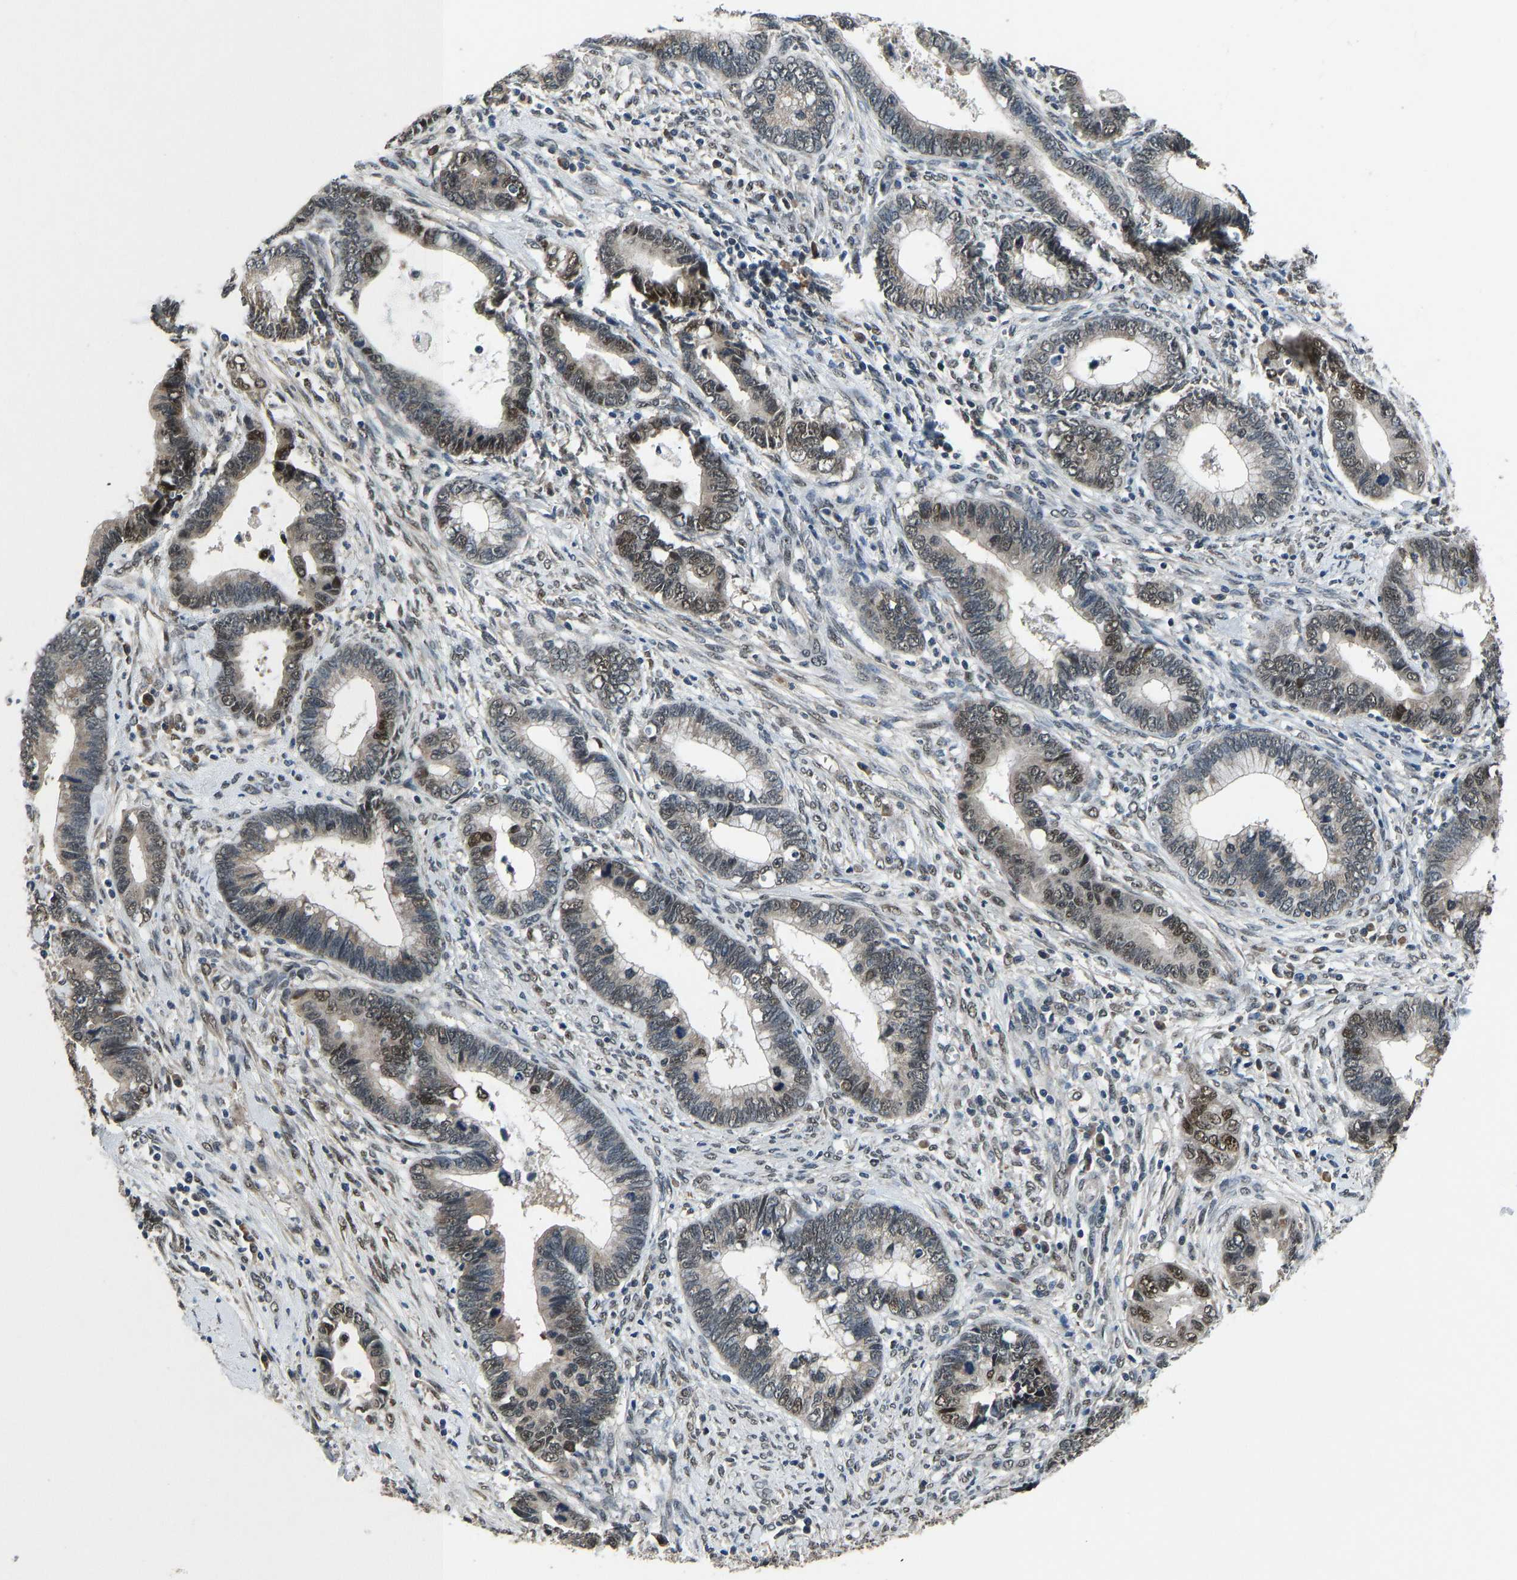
{"staining": {"intensity": "moderate", "quantity": "<25%", "location": "nuclear"}, "tissue": "cervical cancer", "cell_type": "Tumor cells", "image_type": "cancer", "snomed": [{"axis": "morphology", "description": "Adenocarcinoma, NOS"}, {"axis": "topography", "description": "Cervix"}], "caption": "Protein staining of cervical cancer tissue displays moderate nuclear staining in about <25% of tumor cells.", "gene": "FOS", "patient": {"sex": "female", "age": 44}}